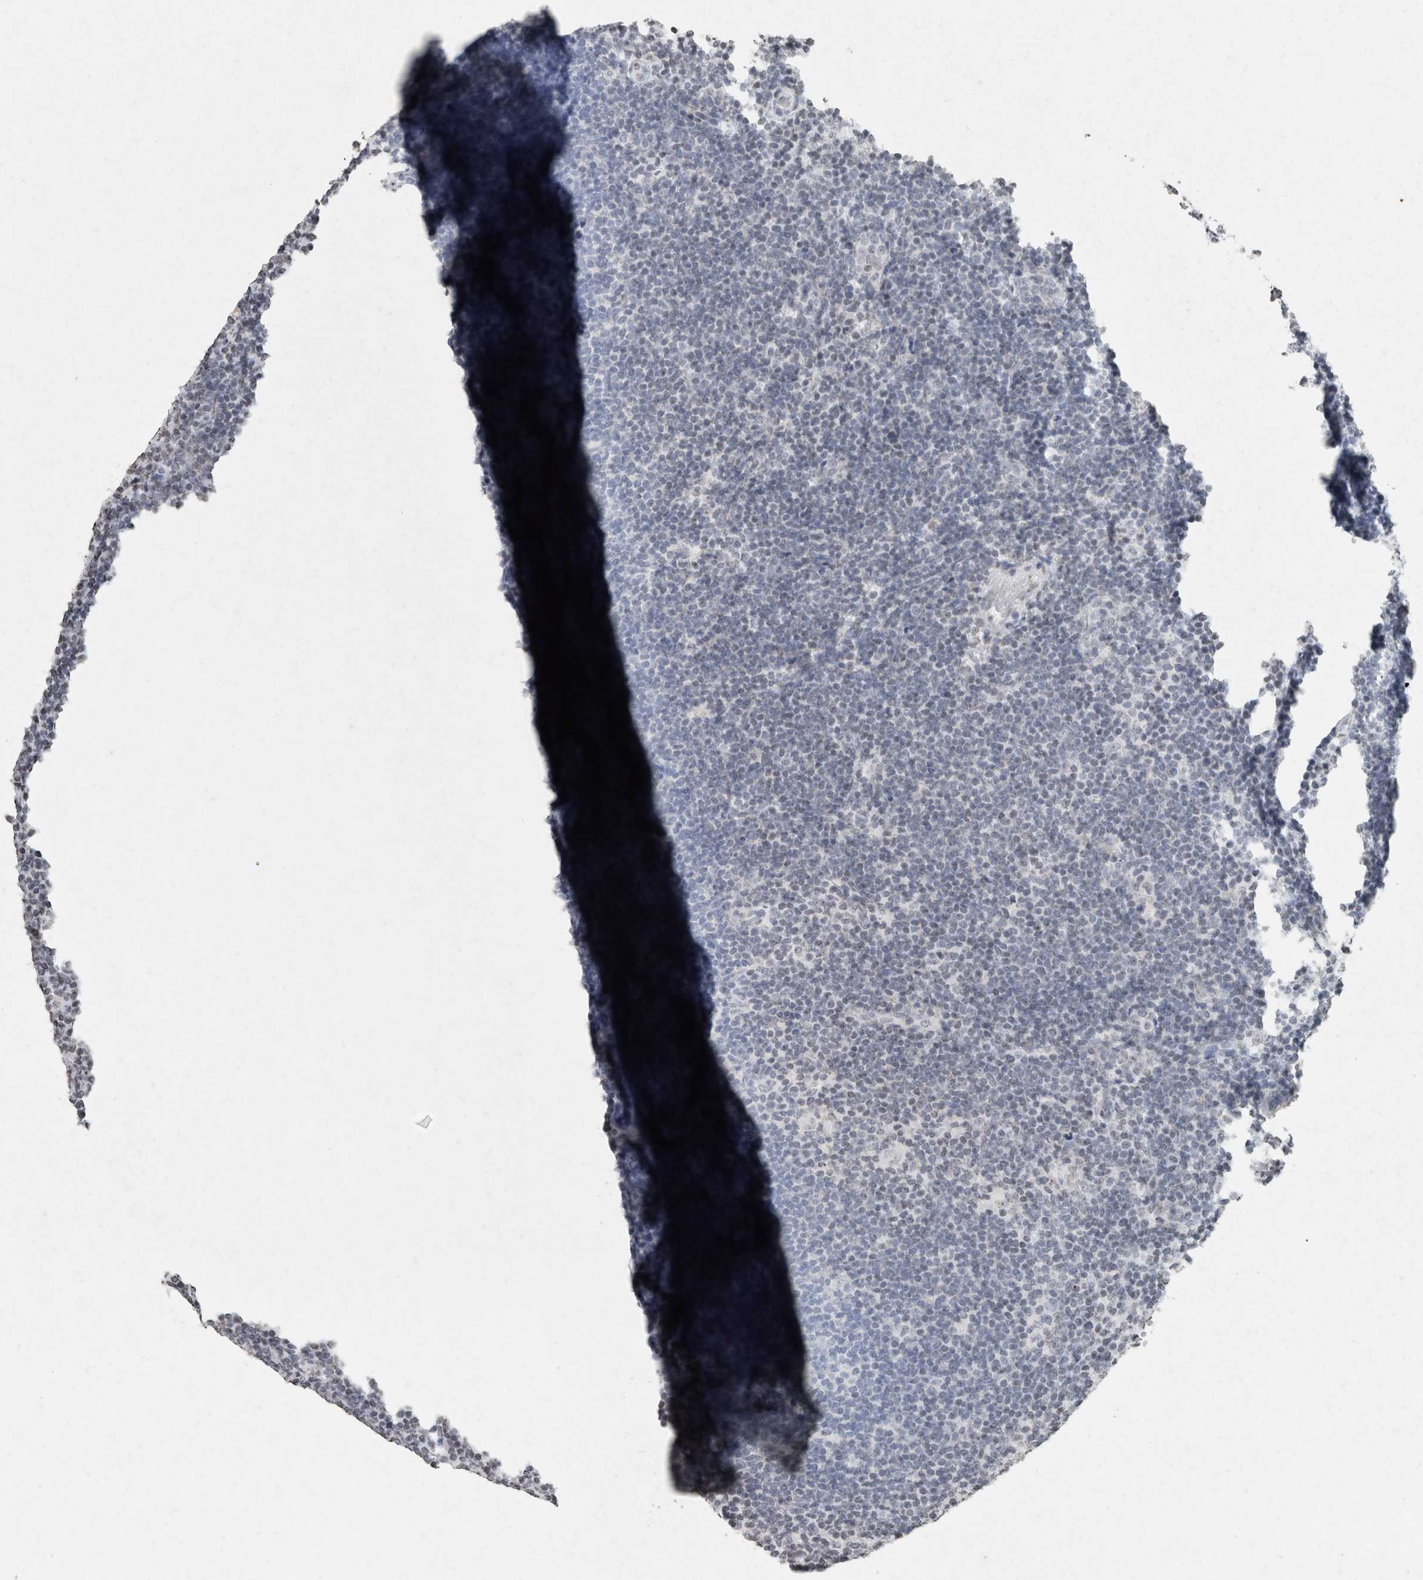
{"staining": {"intensity": "negative", "quantity": "none", "location": "none"}, "tissue": "lymphoma", "cell_type": "Tumor cells", "image_type": "cancer", "snomed": [{"axis": "morphology", "description": "Hodgkin's disease, NOS"}, {"axis": "topography", "description": "Lymph node"}], "caption": "This is an IHC histopathology image of lymphoma. There is no positivity in tumor cells.", "gene": "CNTN1", "patient": {"sex": "female", "age": 57}}